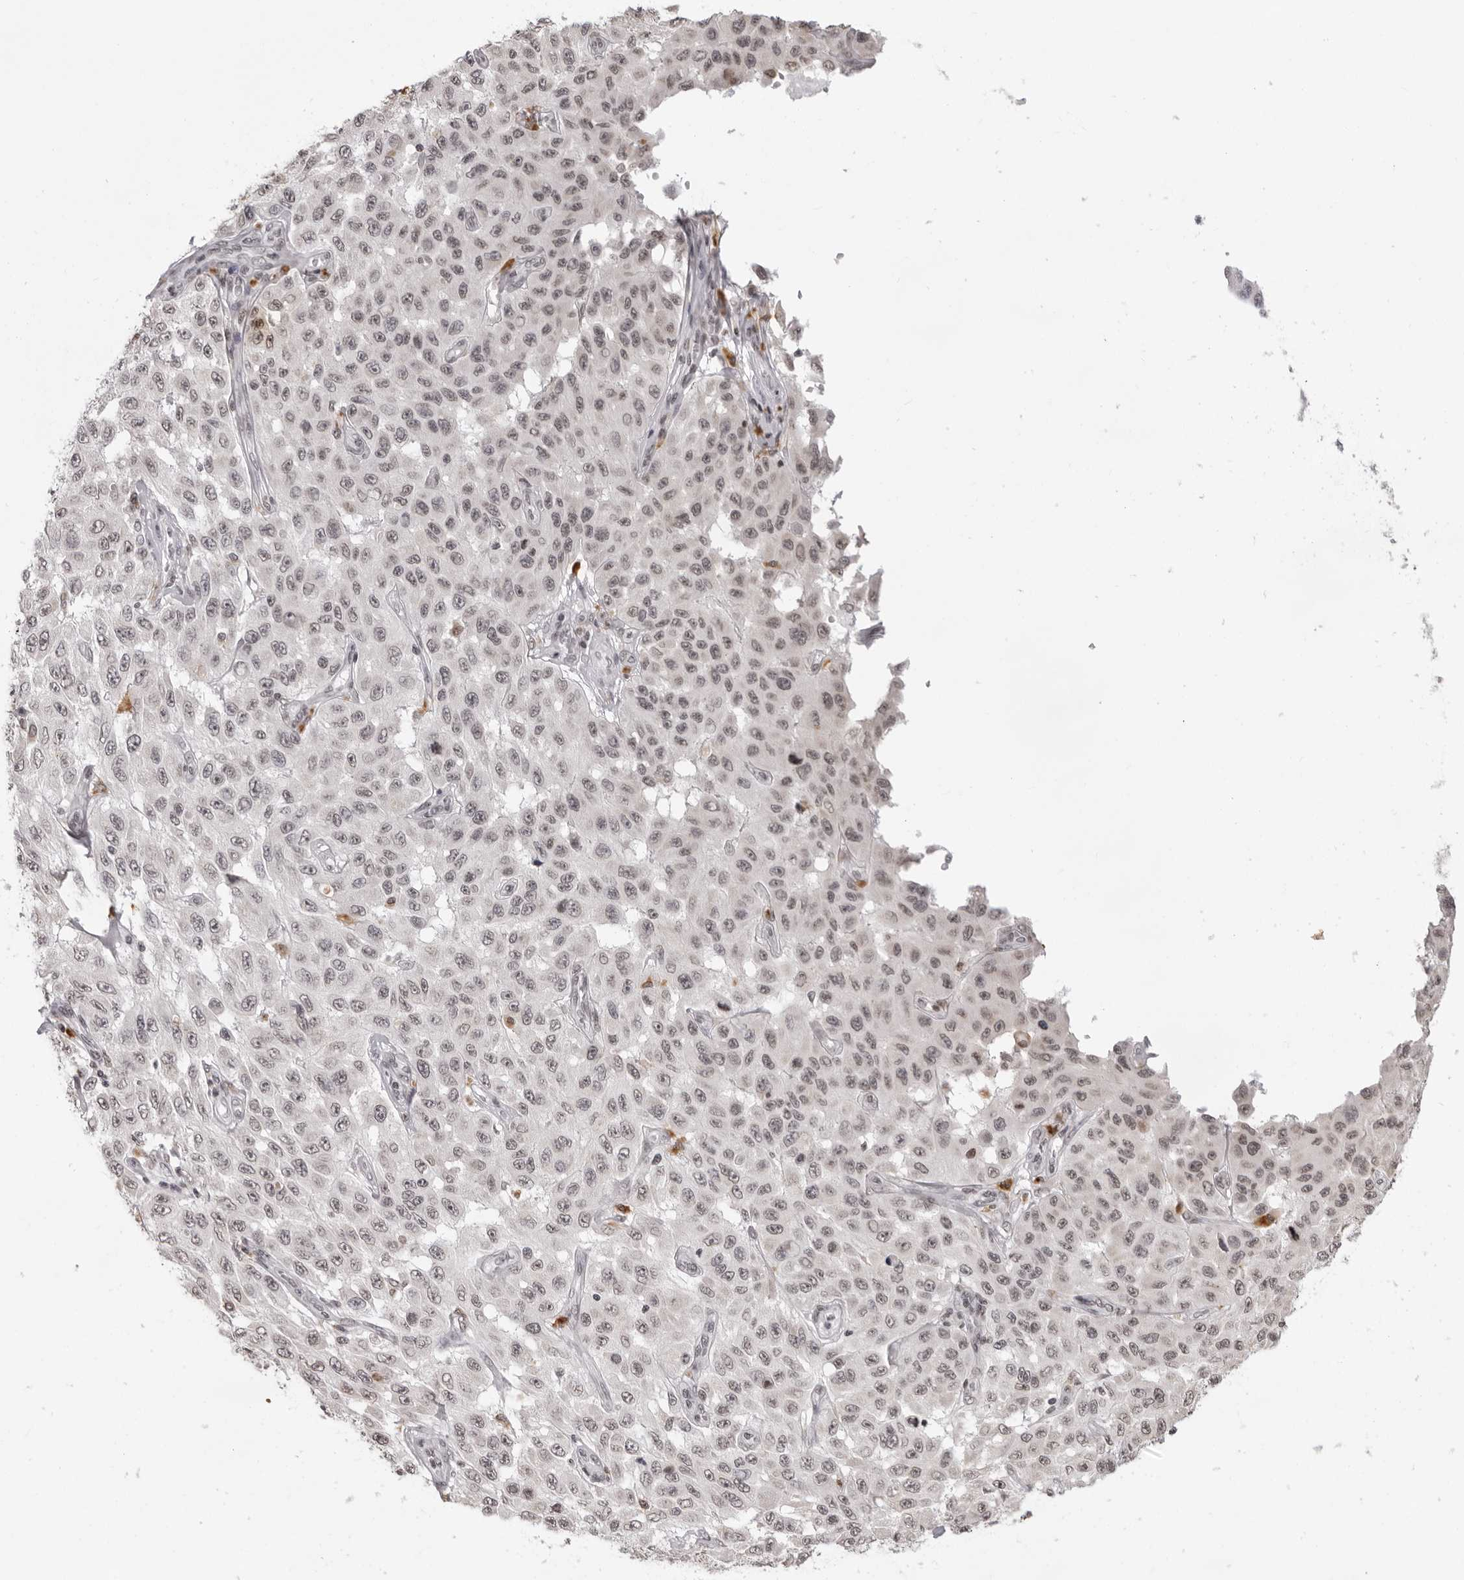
{"staining": {"intensity": "weak", "quantity": "25%-75%", "location": "nuclear"}, "tissue": "melanoma", "cell_type": "Tumor cells", "image_type": "cancer", "snomed": [{"axis": "morphology", "description": "Malignant melanoma, NOS"}, {"axis": "topography", "description": "Skin"}], "caption": "A brown stain labels weak nuclear expression of a protein in human malignant melanoma tumor cells. (DAB IHC with brightfield microscopy, high magnification).", "gene": "NTM", "patient": {"sex": "male", "age": 30}}